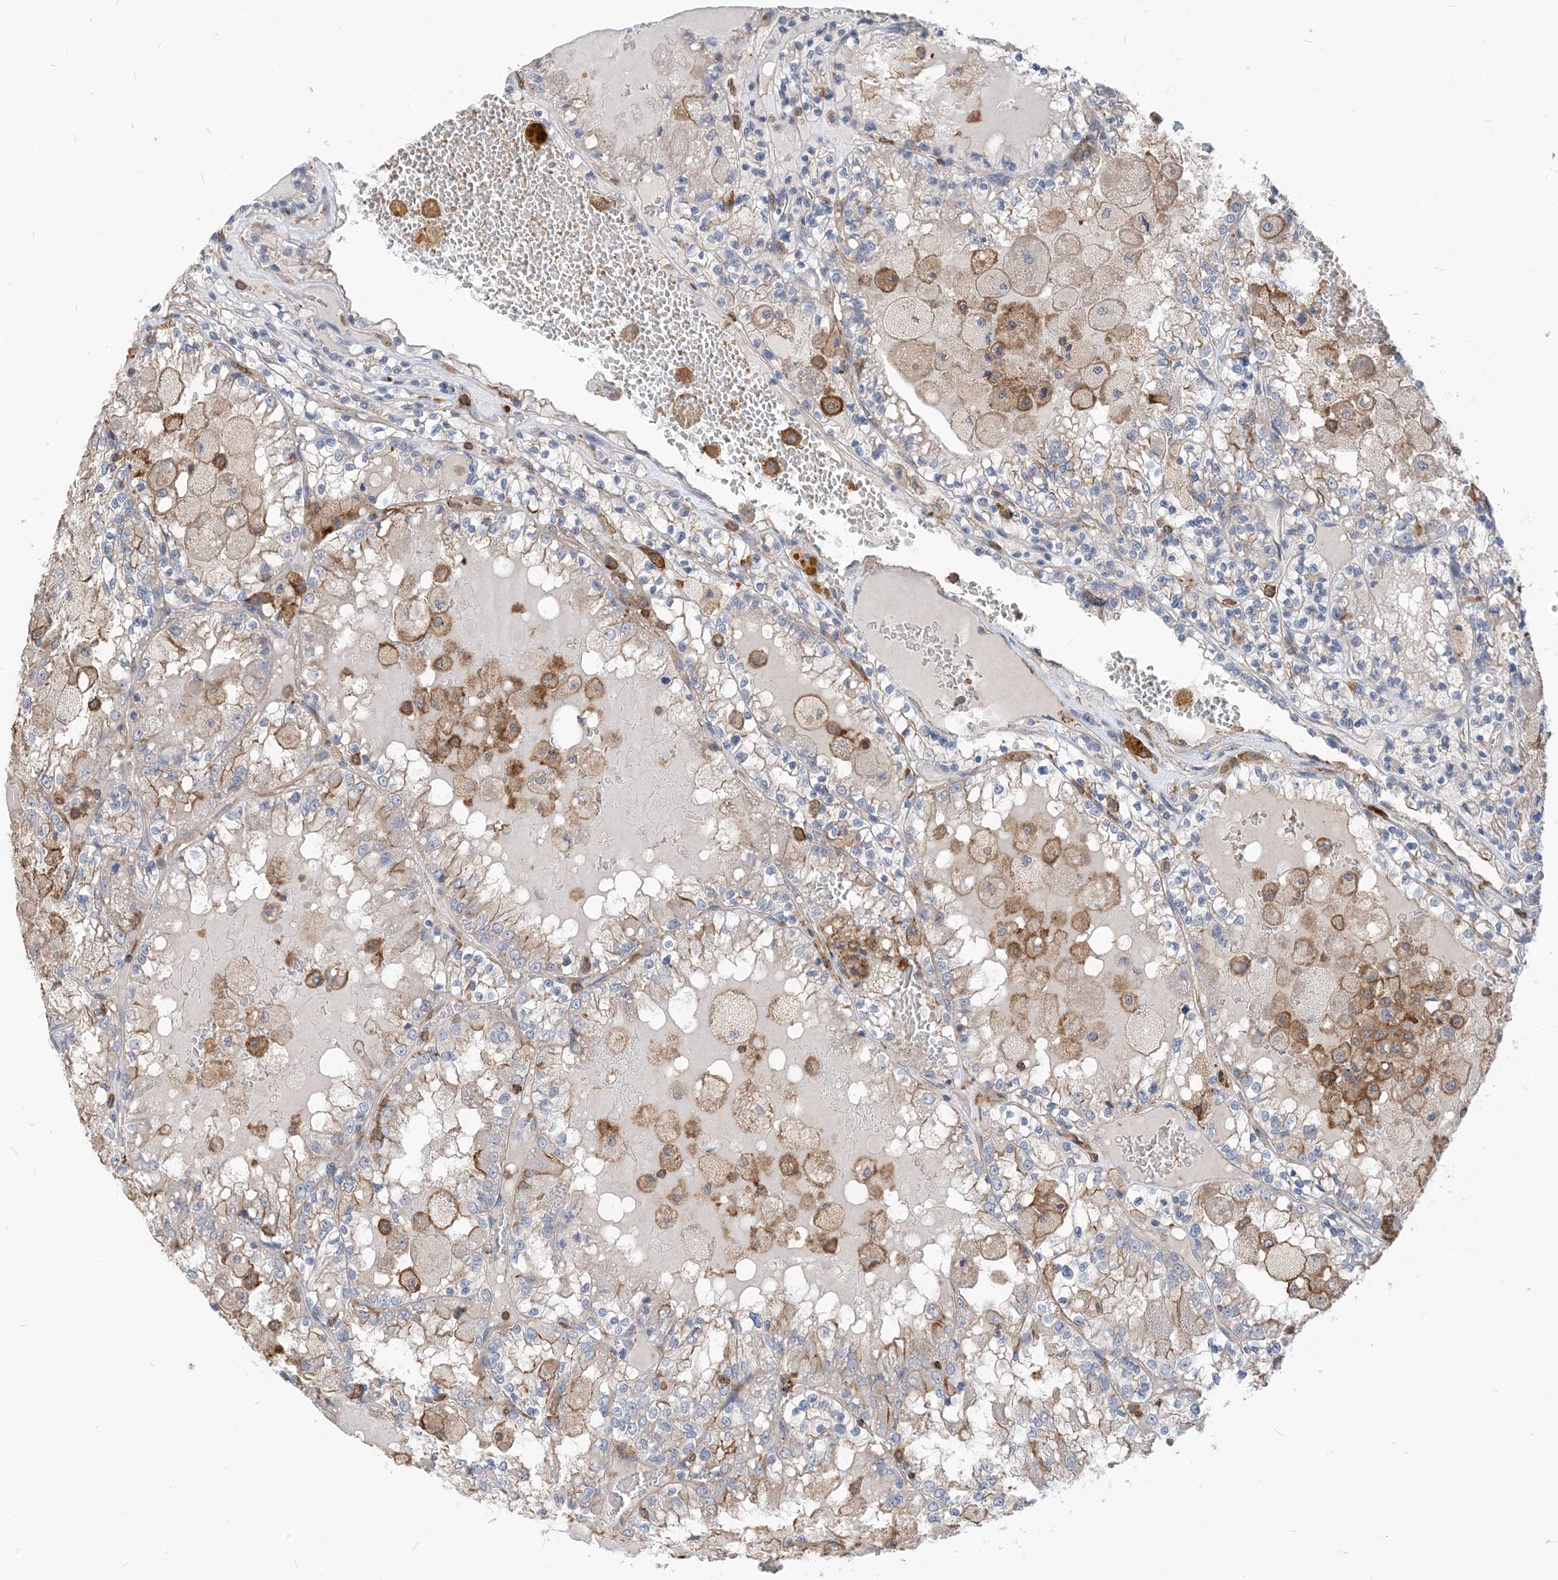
{"staining": {"intensity": "negative", "quantity": "none", "location": "none"}, "tissue": "renal cancer", "cell_type": "Tumor cells", "image_type": "cancer", "snomed": [{"axis": "morphology", "description": "Adenocarcinoma, NOS"}, {"axis": "topography", "description": "Kidney"}], "caption": "This is a histopathology image of immunohistochemistry (IHC) staining of renal adenocarcinoma, which shows no positivity in tumor cells.", "gene": "PARVG", "patient": {"sex": "female", "age": 56}}